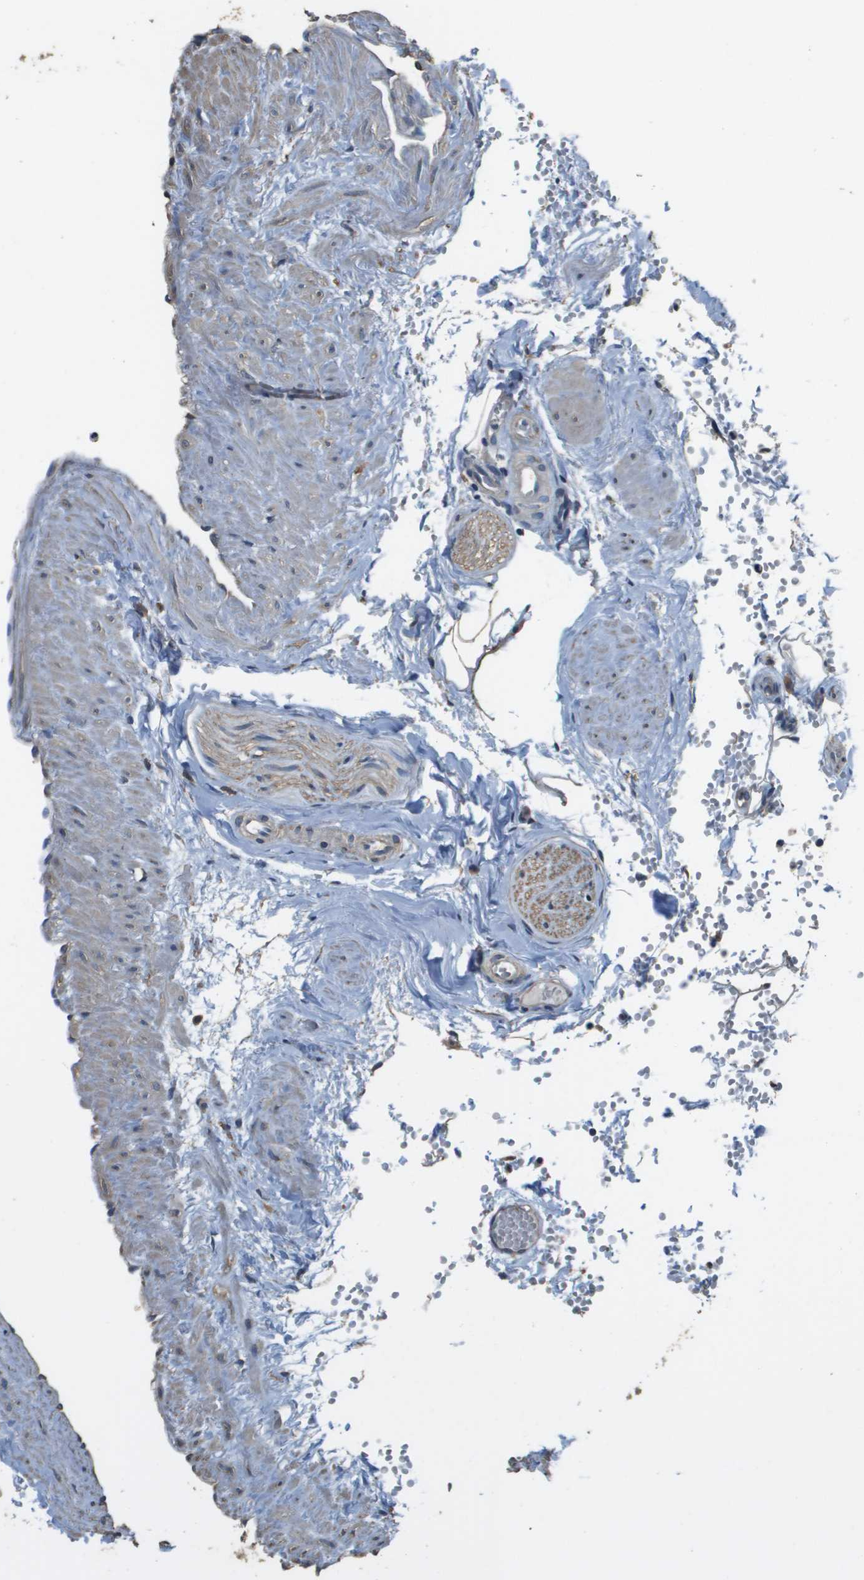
{"staining": {"intensity": "weak", "quantity": ">75%", "location": "cytoplasmic/membranous"}, "tissue": "prostate cancer", "cell_type": "Tumor cells", "image_type": "cancer", "snomed": [{"axis": "morphology", "description": "Adenocarcinoma, Low grade"}, {"axis": "topography", "description": "Prostate"}], "caption": "Immunohistochemistry (IHC) photomicrograph of human prostate cancer (adenocarcinoma (low-grade)) stained for a protein (brown), which displays low levels of weak cytoplasmic/membranous positivity in about >75% of tumor cells.", "gene": "RAB6B", "patient": {"sex": "male", "age": 53}}